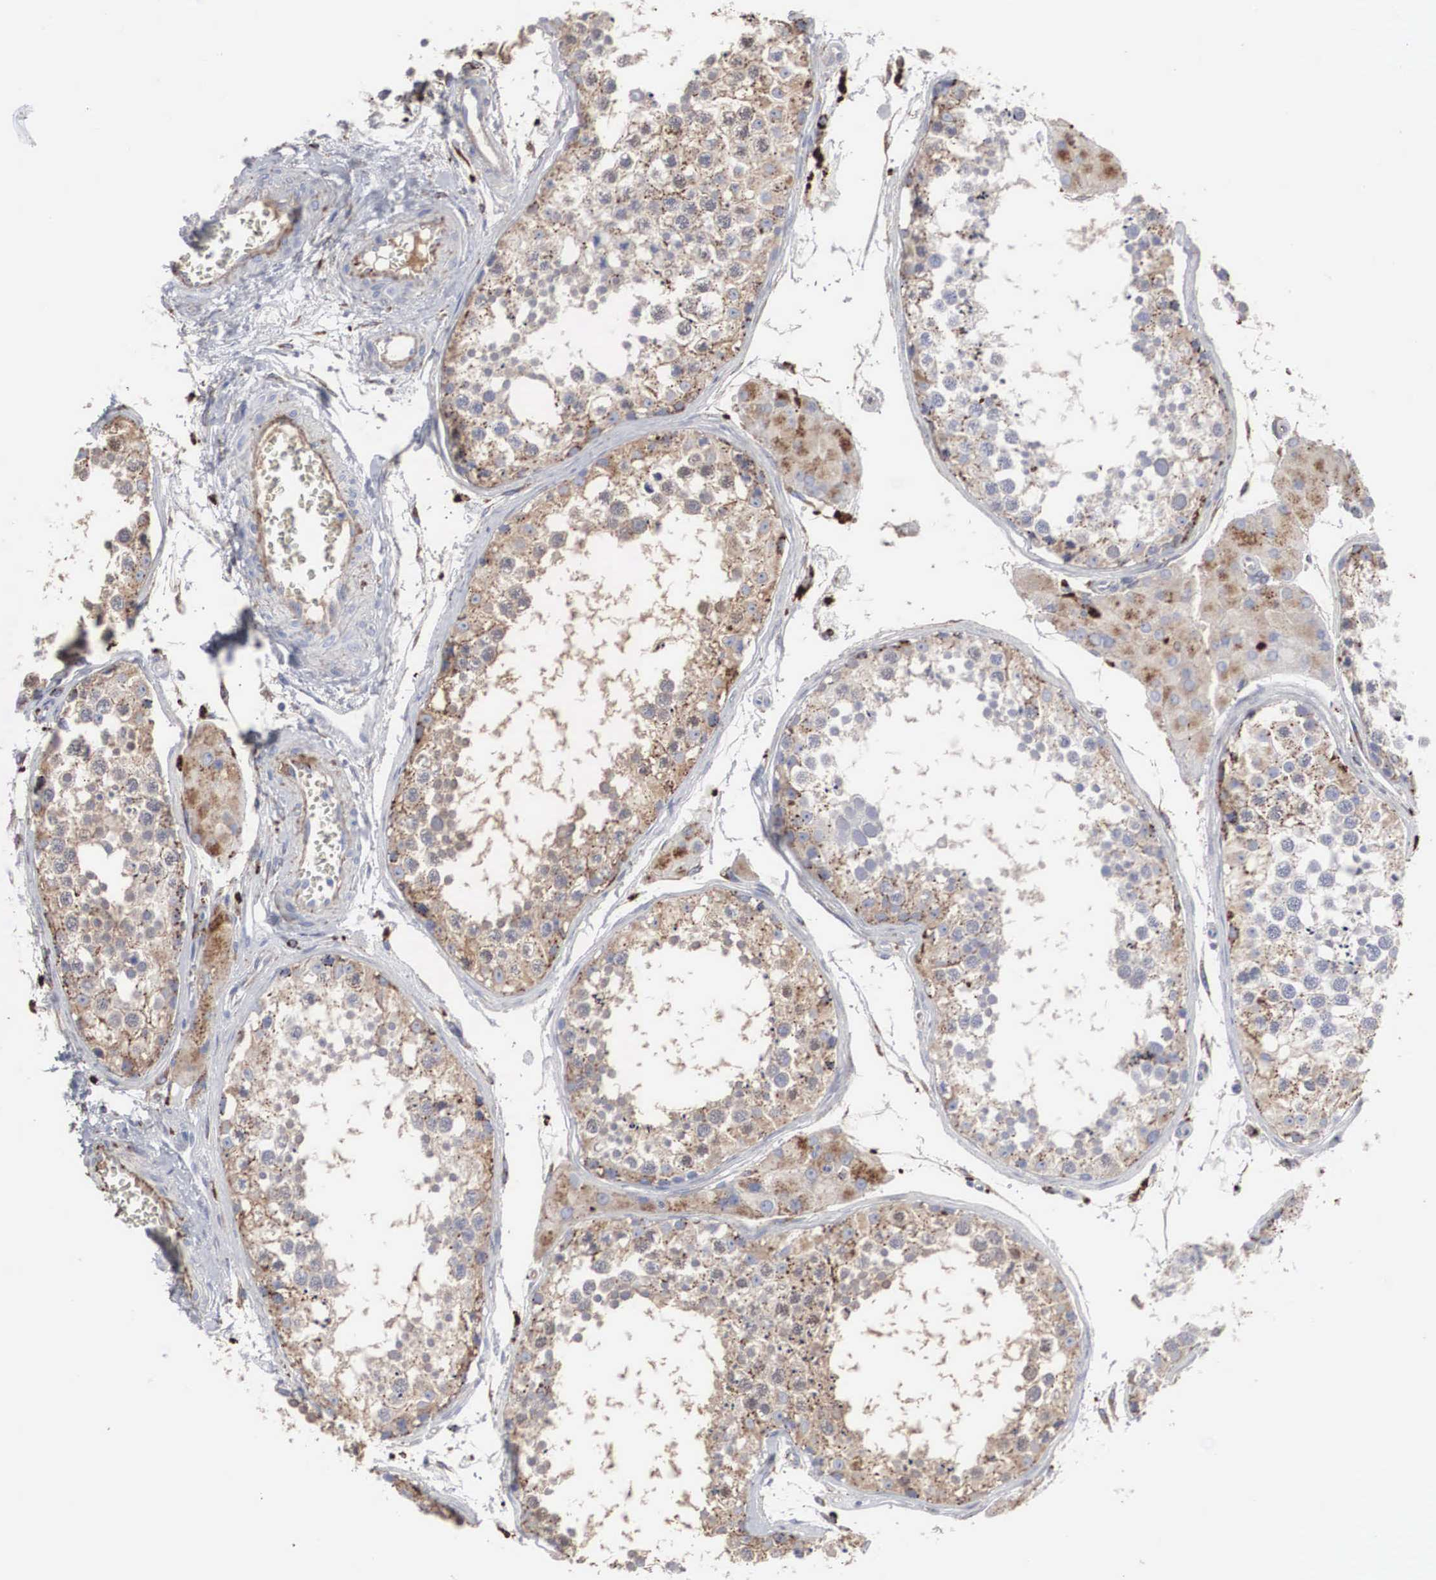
{"staining": {"intensity": "moderate", "quantity": ">75%", "location": "cytoplasmic/membranous"}, "tissue": "testis", "cell_type": "Cells in seminiferous ducts", "image_type": "normal", "snomed": [{"axis": "morphology", "description": "Normal tissue, NOS"}, {"axis": "topography", "description": "Testis"}], "caption": "Cells in seminiferous ducts reveal moderate cytoplasmic/membranous staining in approximately >75% of cells in unremarkable testis. (IHC, brightfield microscopy, high magnification).", "gene": "LGALS3BP", "patient": {"sex": "male", "age": 57}}